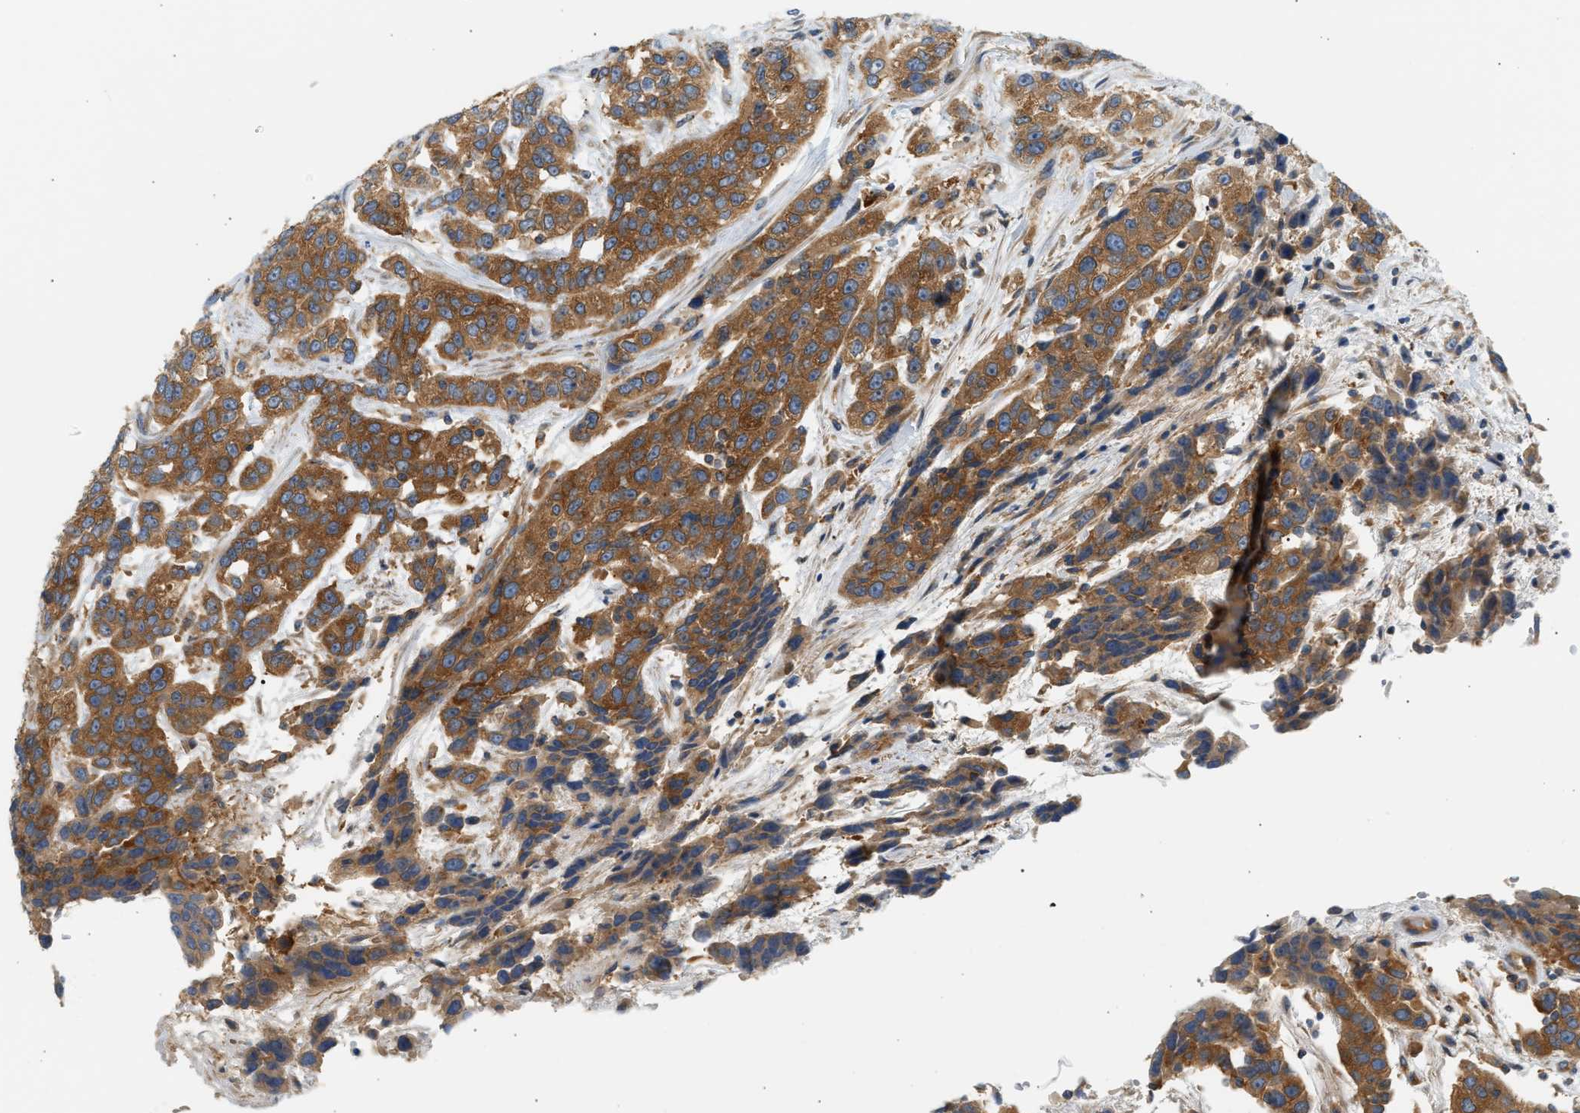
{"staining": {"intensity": "strong", "quantity": ">75%", "location": "cytoplasmic/membranous"}, "tissue": "urothelial cancer", "cell_type": "Tumor cells", "image_type": "cancer", "snomed": [{"axis": "morphology", "description": "Urothelial carcinoma, High grade"}, {"axis": "topography", "description": "Urinary bladder"}], "caption": "Immunohistochemistry (IHC) of high-grade urothelial carcinoma reveals high levels of strong cytoplasmic/membranous staining in about >75% of tumor cells.", "gene": "PAFAH1B1", "patient": {"sex": "female", "age": 80}}